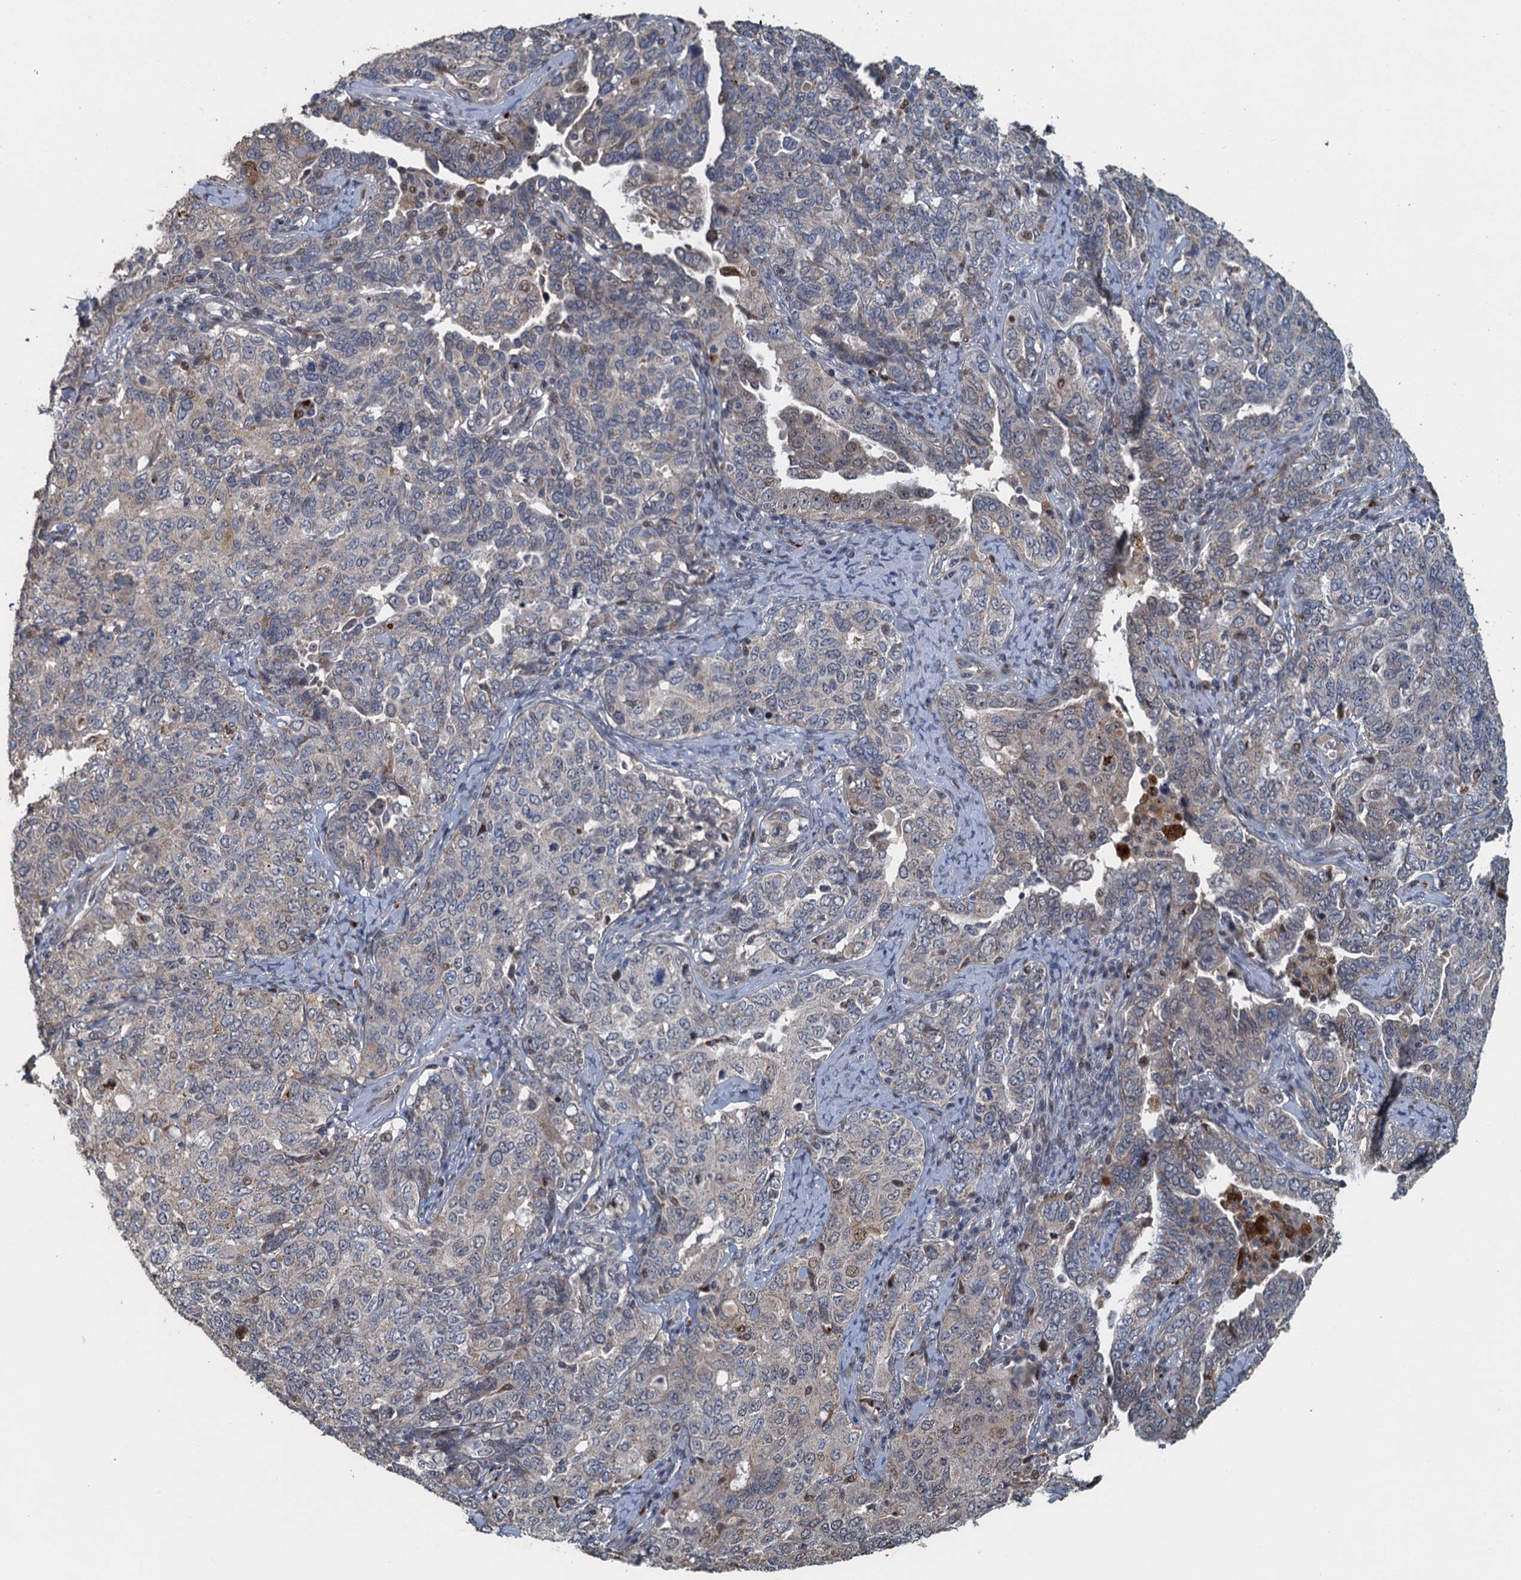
{"staining": {"intensity": "weak", "quantity": "<25%", "location": "cytoplasmic/membranous,nuclear"}, "tissue": "ovarian cancer", "cell_type": "Tumor cells", "image_type": "cancer", "snomed": [{"axis": "morphology", "description": "Carcinoma, endometroid"}, {"axis": "topography", "description": "Ovary"}], "caption": "High power microscopy histopathology image of an IHC image of endometroid carcinoma (ovarian), revealing no significant staining in tumor cells.", "gene": "AGRN", "patient": {"sex": "female", "age": 62}}